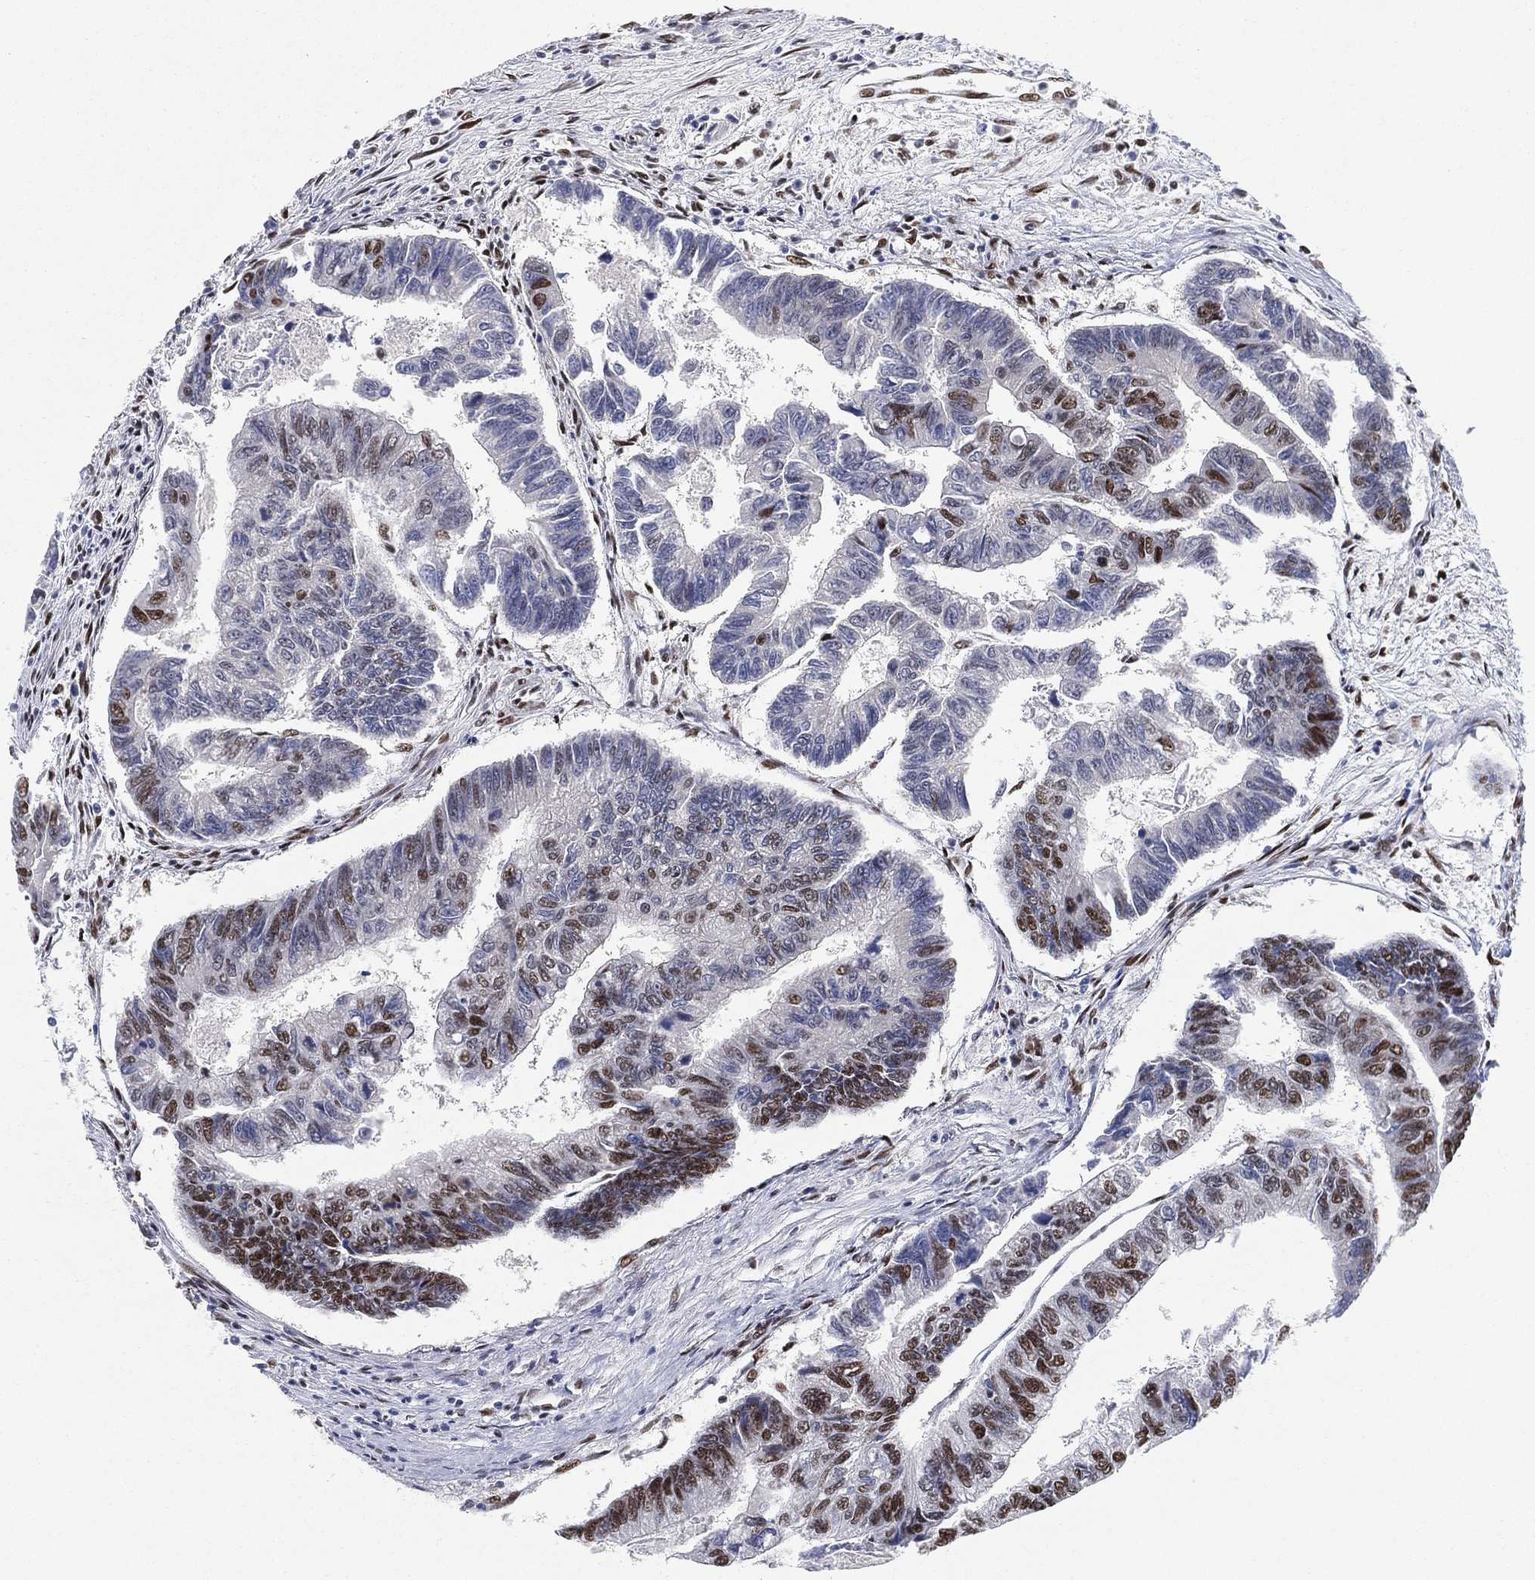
{"staining": {"intensity": "strong", "quantity": "<25%", "location": "nuclear"}, "tissue": "colorectal cancer", "cell_type": "Tumor cells", "image_type": "cancer", "snomed": [{"axis": "morphology", "description": "Adenocarcinoma, NOS"}, {"axis": "topography", "description": "Colon"}], "caption": "A photomicrograph showing strong nuclear positivity in approximately <25% of tumor cells in colorectal cancer (adenocarcinoma), as visualized by brown immunohistochemical staining.", "gene": "DDX27", "patient": {"sex": "female", "age": 65}}